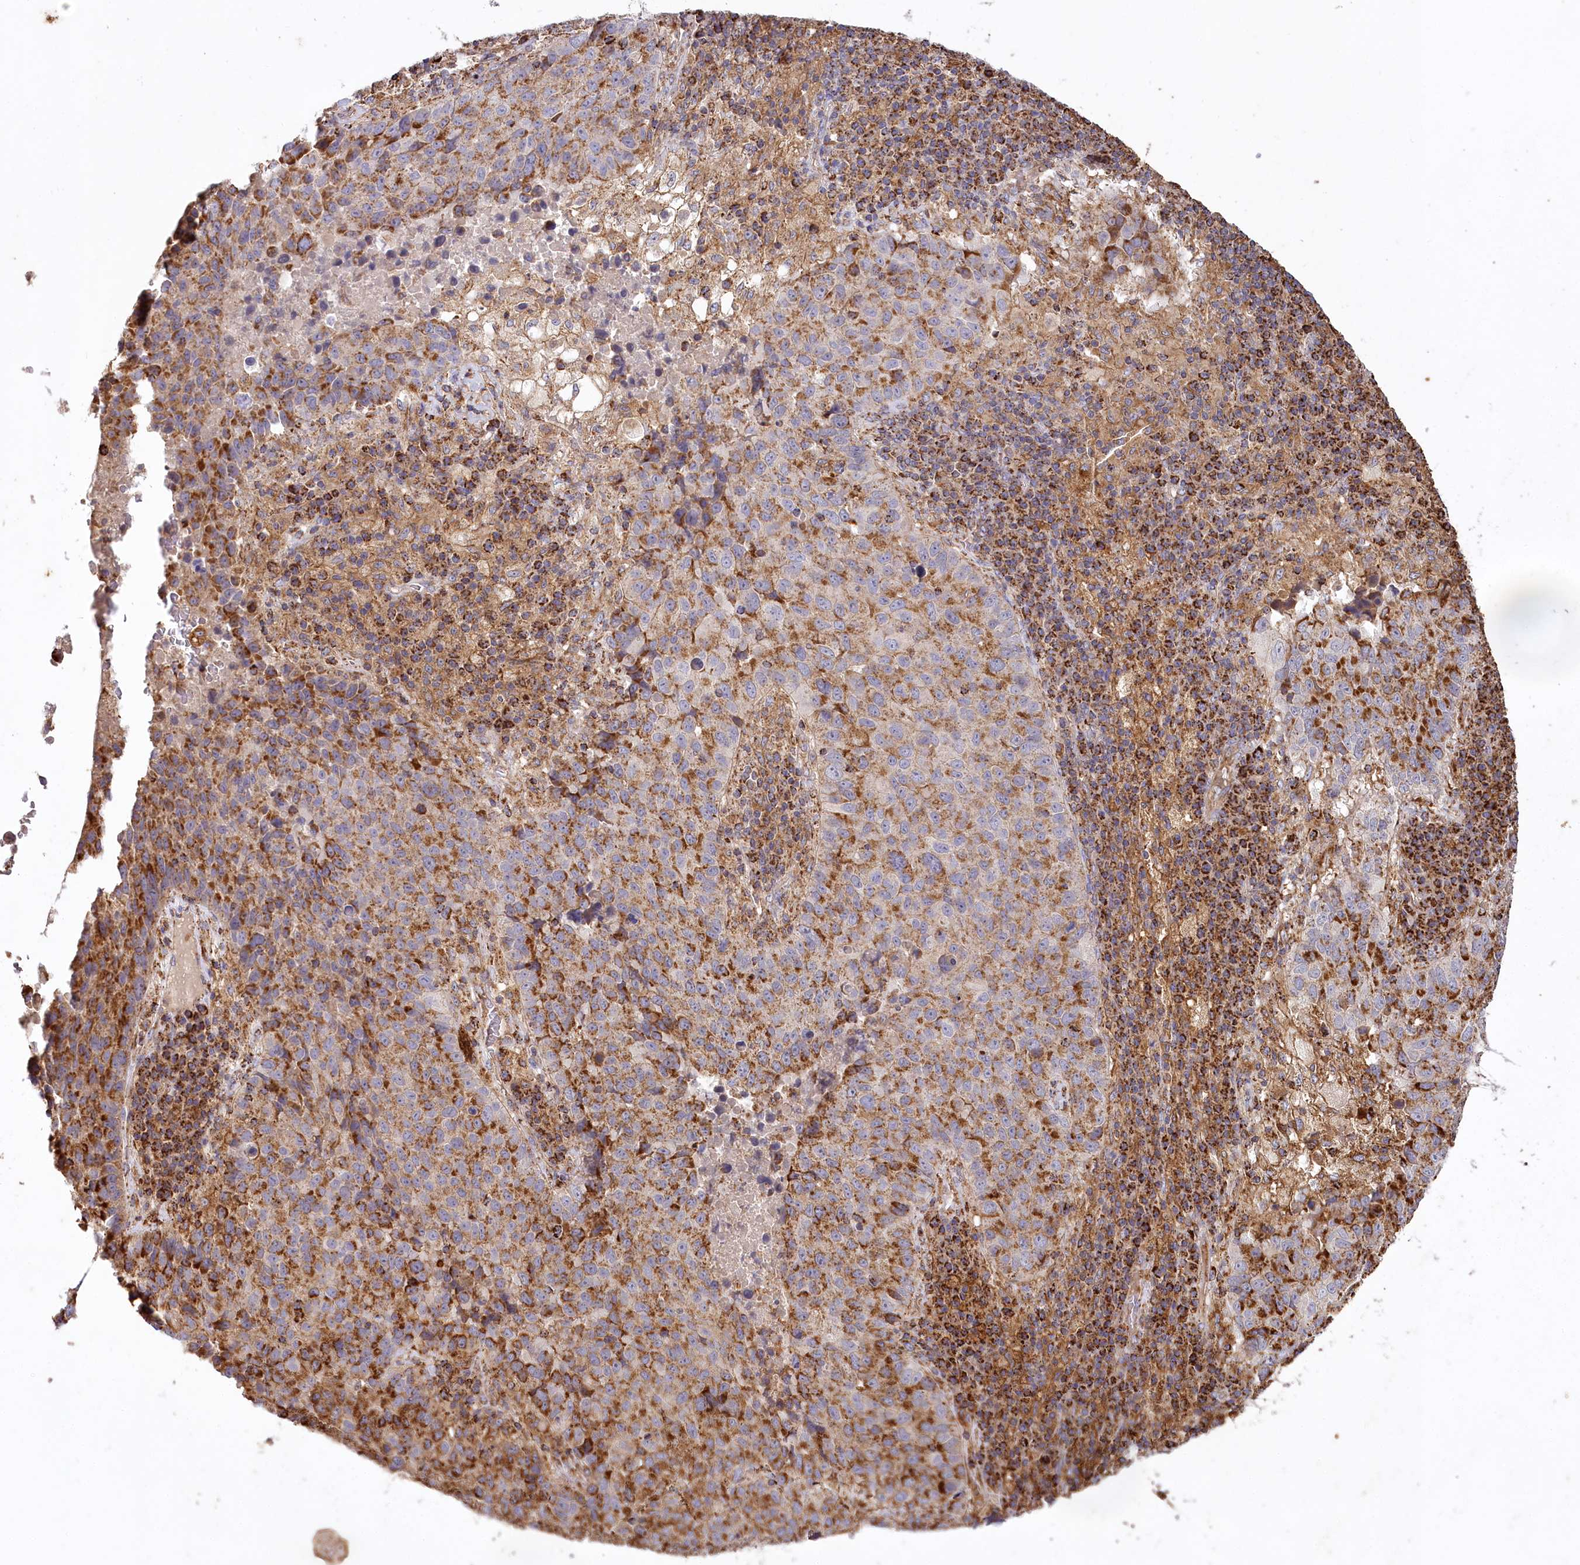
{"staining": {"intensity": "moderate", "quantity": ">75%", "location": "cytoplasmic/membranous"}, "tissue": "lung cancer", "cell_type": "Tumor cells", "image_type": "cancer", "snomed": [{"axis": "morphology", "description": "Squamous cell carcinoma, NOS"}, {"axis": "topography", "description": "Lung"}], "caption": "Immunohistochemistry photomicrograph of squamous cell carcinoma (lung) stained for a protein (brown), which shows medium levels of moderate cytoplasmic/membranous positivity in approximately >75% of tumor cells.", "gene": "CARD19", "patient": {"sex": "male", "age": 73}}